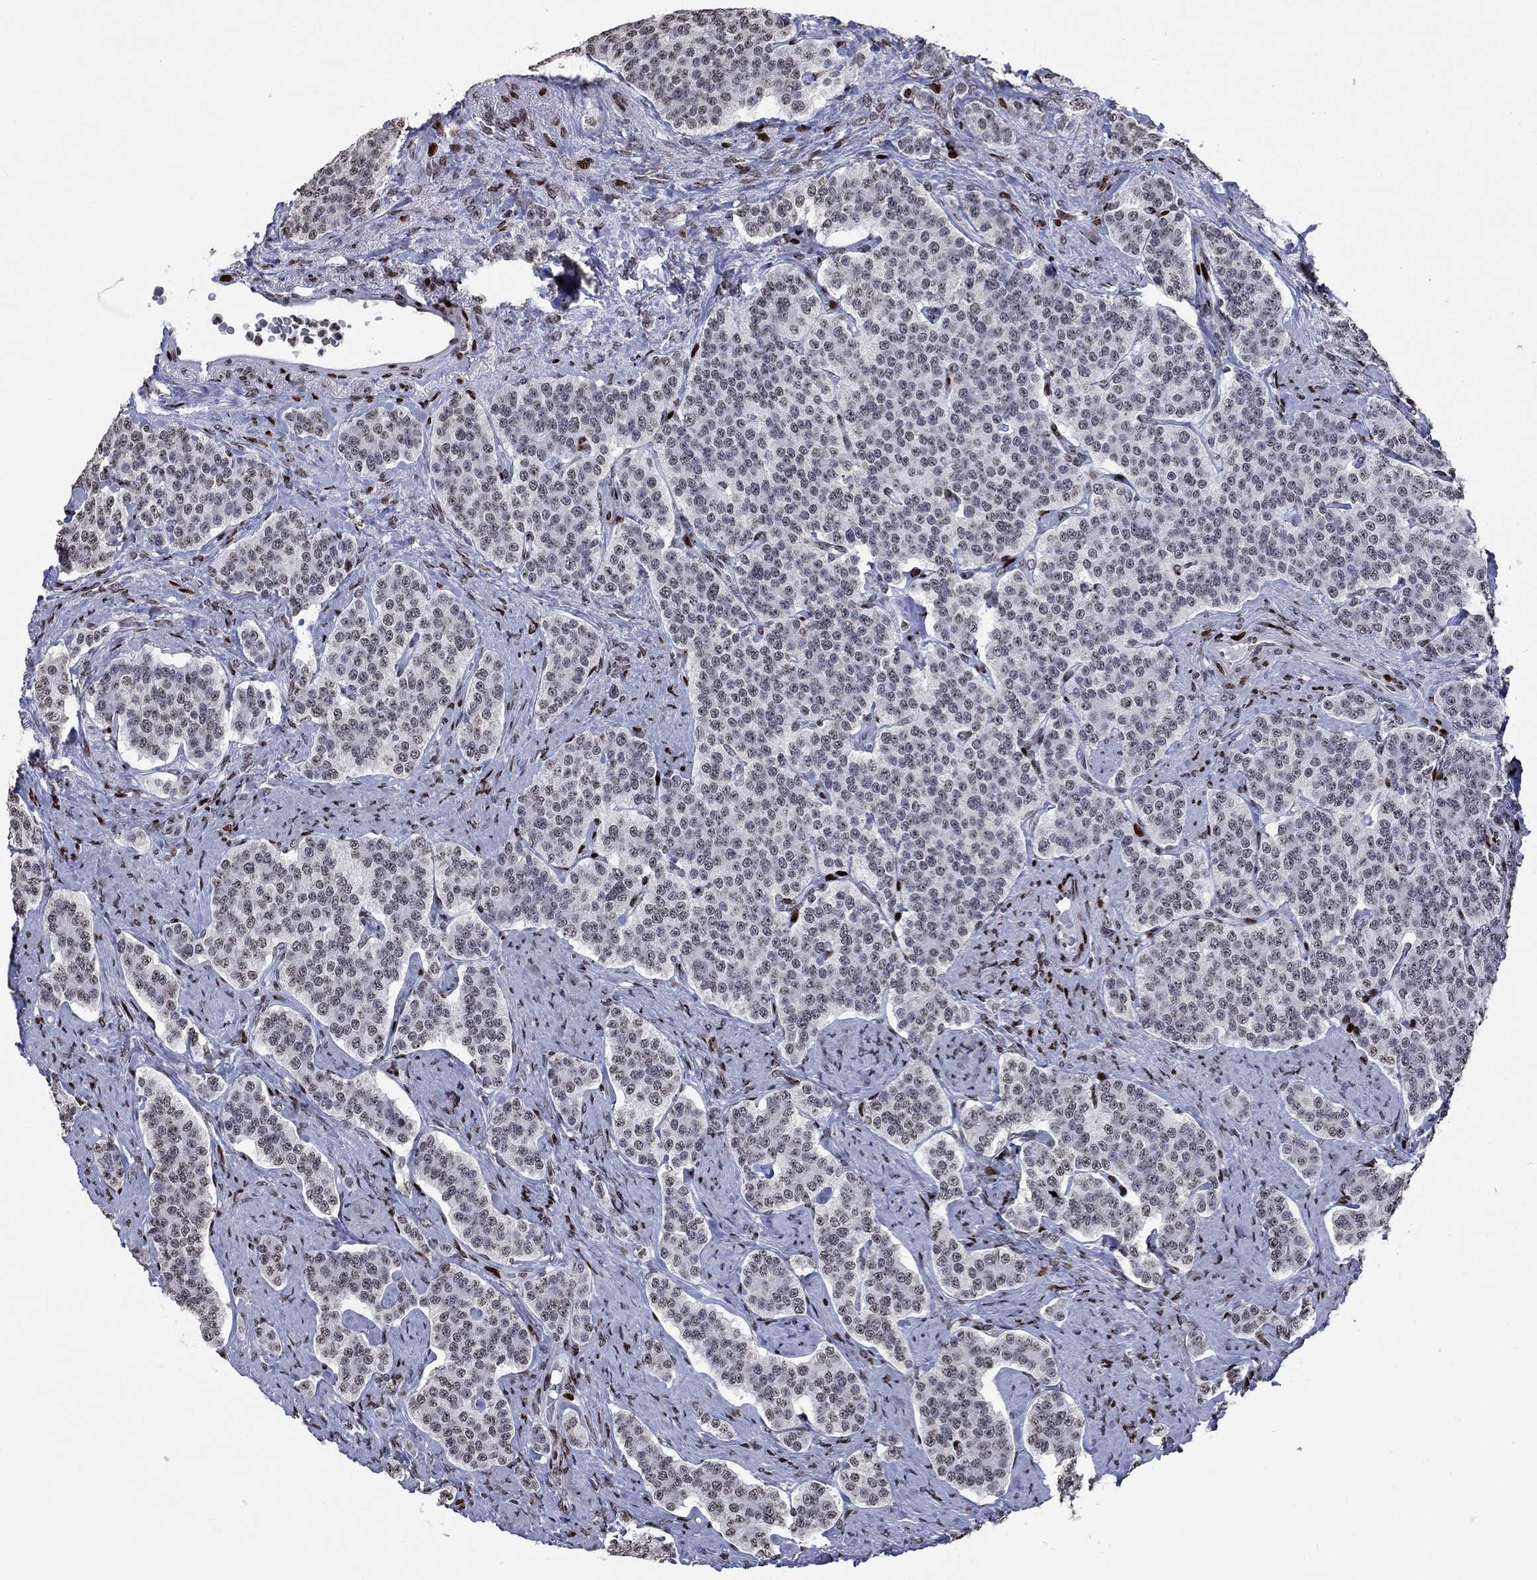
{"staining": {"intensity": "negative", "quantity": "none", "location": "none"}, "tissue": "carcinoid", "cell_type": "Tumor cells", "image_type": "cancer", "snomed": [{"axis": "morphology", "description": "Carcinoid, malignant, NOS"}, {"axis": "topography", "description": "Small intestine"}], "caption": "This is a micrograph of immunohistochemistry (IHC) staining of malignant carcinoid, which shows no positivity in tumor cells. (DAB (3,3'-diaminobenzidine) immunohistochemistry, high magnification).", "gene": "SRSF3", "patient": {"sex": "female", "age": 58}}